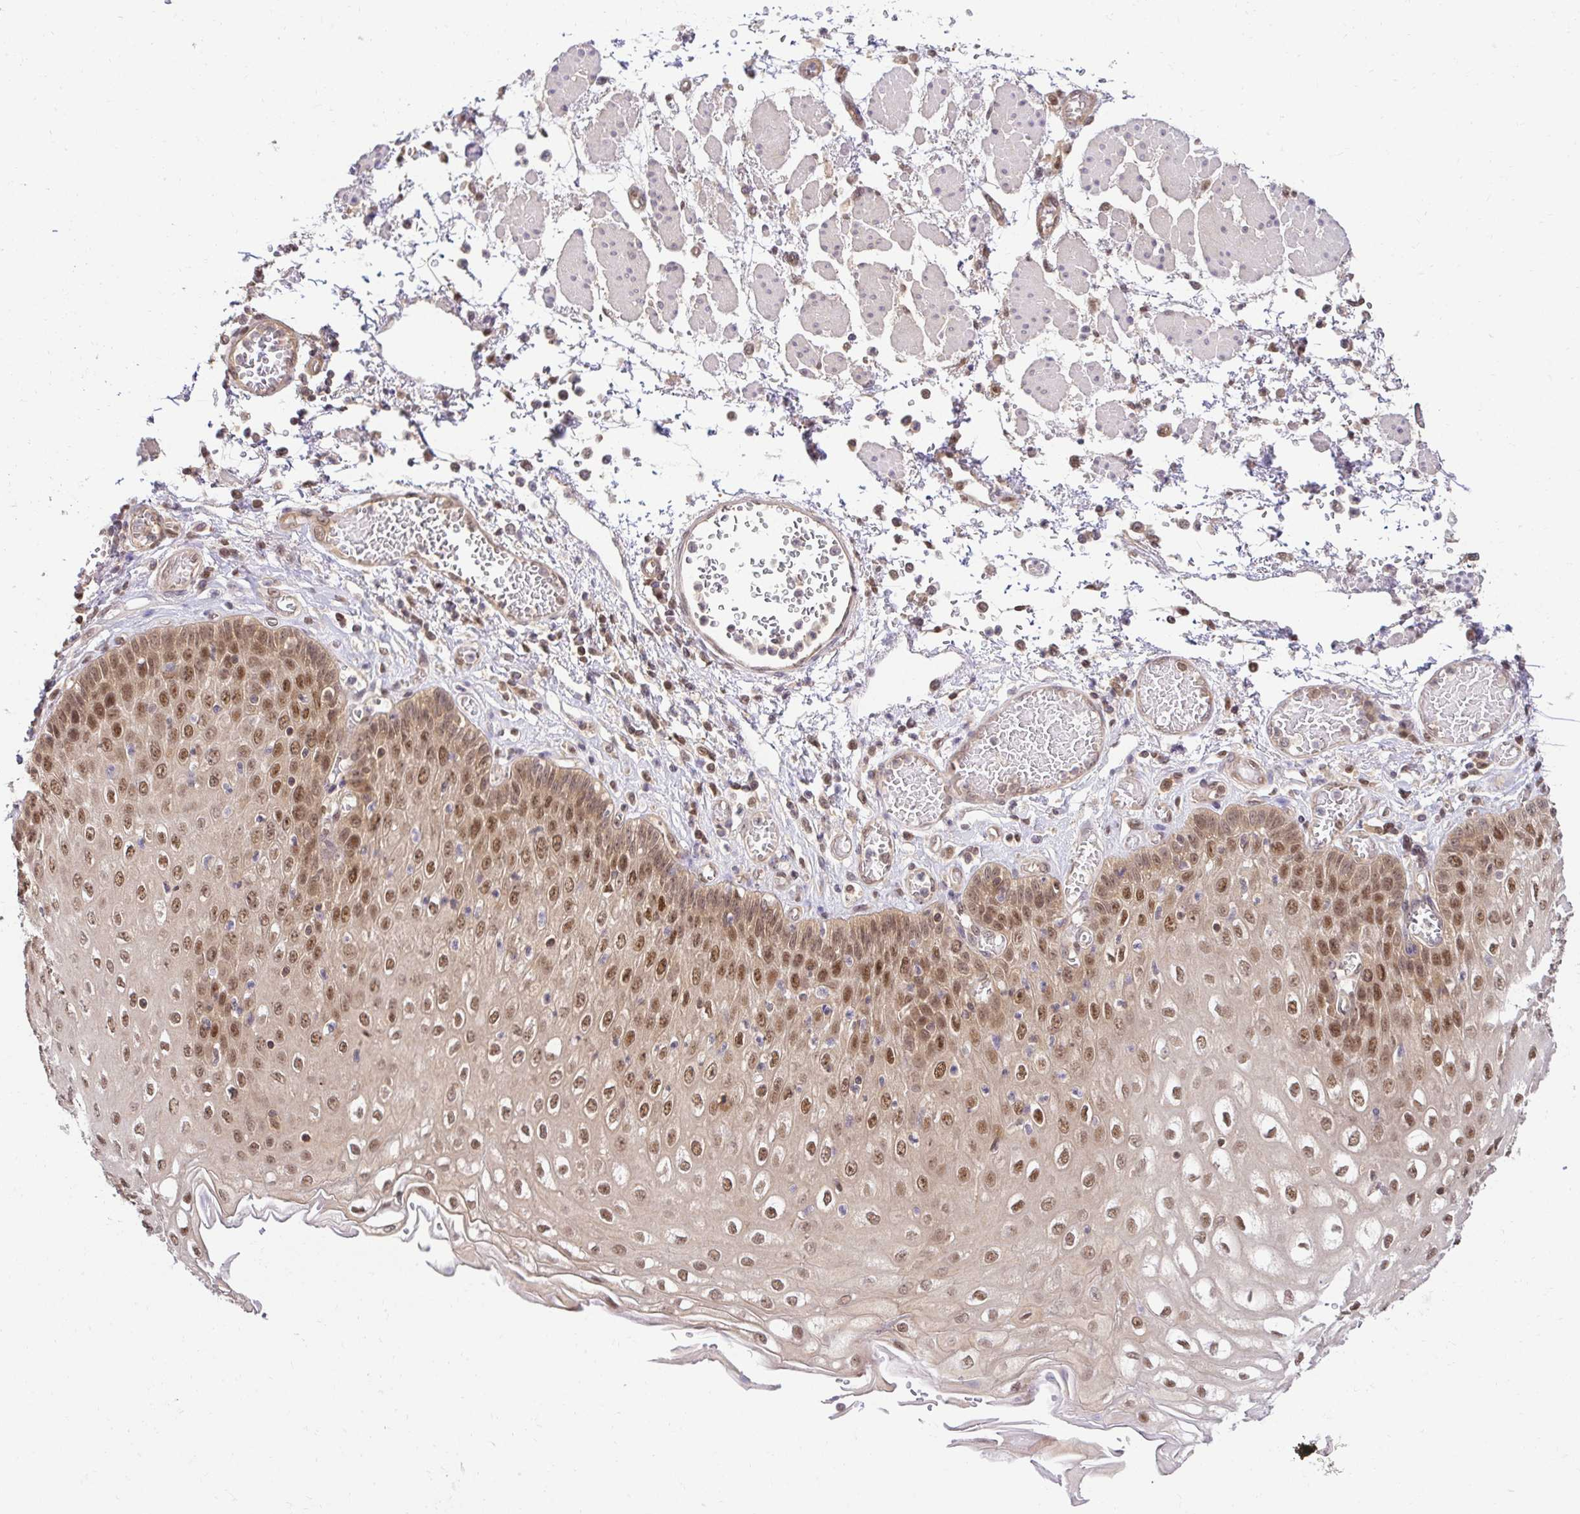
{"staining": {"intensity": "moderate", "quantity": ">75%", "location": "nuclear"}, "tissue": "esophagus", "cell_type": "Squamous epithelial cells", "image_type": "normal", "snomed": [{"axis": "morphology", "description": "Normal tissue, NOS"}, {"axis": "morphology", "description": "Adenocarcinoma, NOS"}, {"axis": "topography", "description": "Esophagus"}], "caption": "Immunohistochemistry of benign esophagus reveals medium levels of moderate nuclear positivity in about >75% of squamous epithelial cells.", "gene": "PSMA4", "patient": {"sex": "male", "age": 81}}